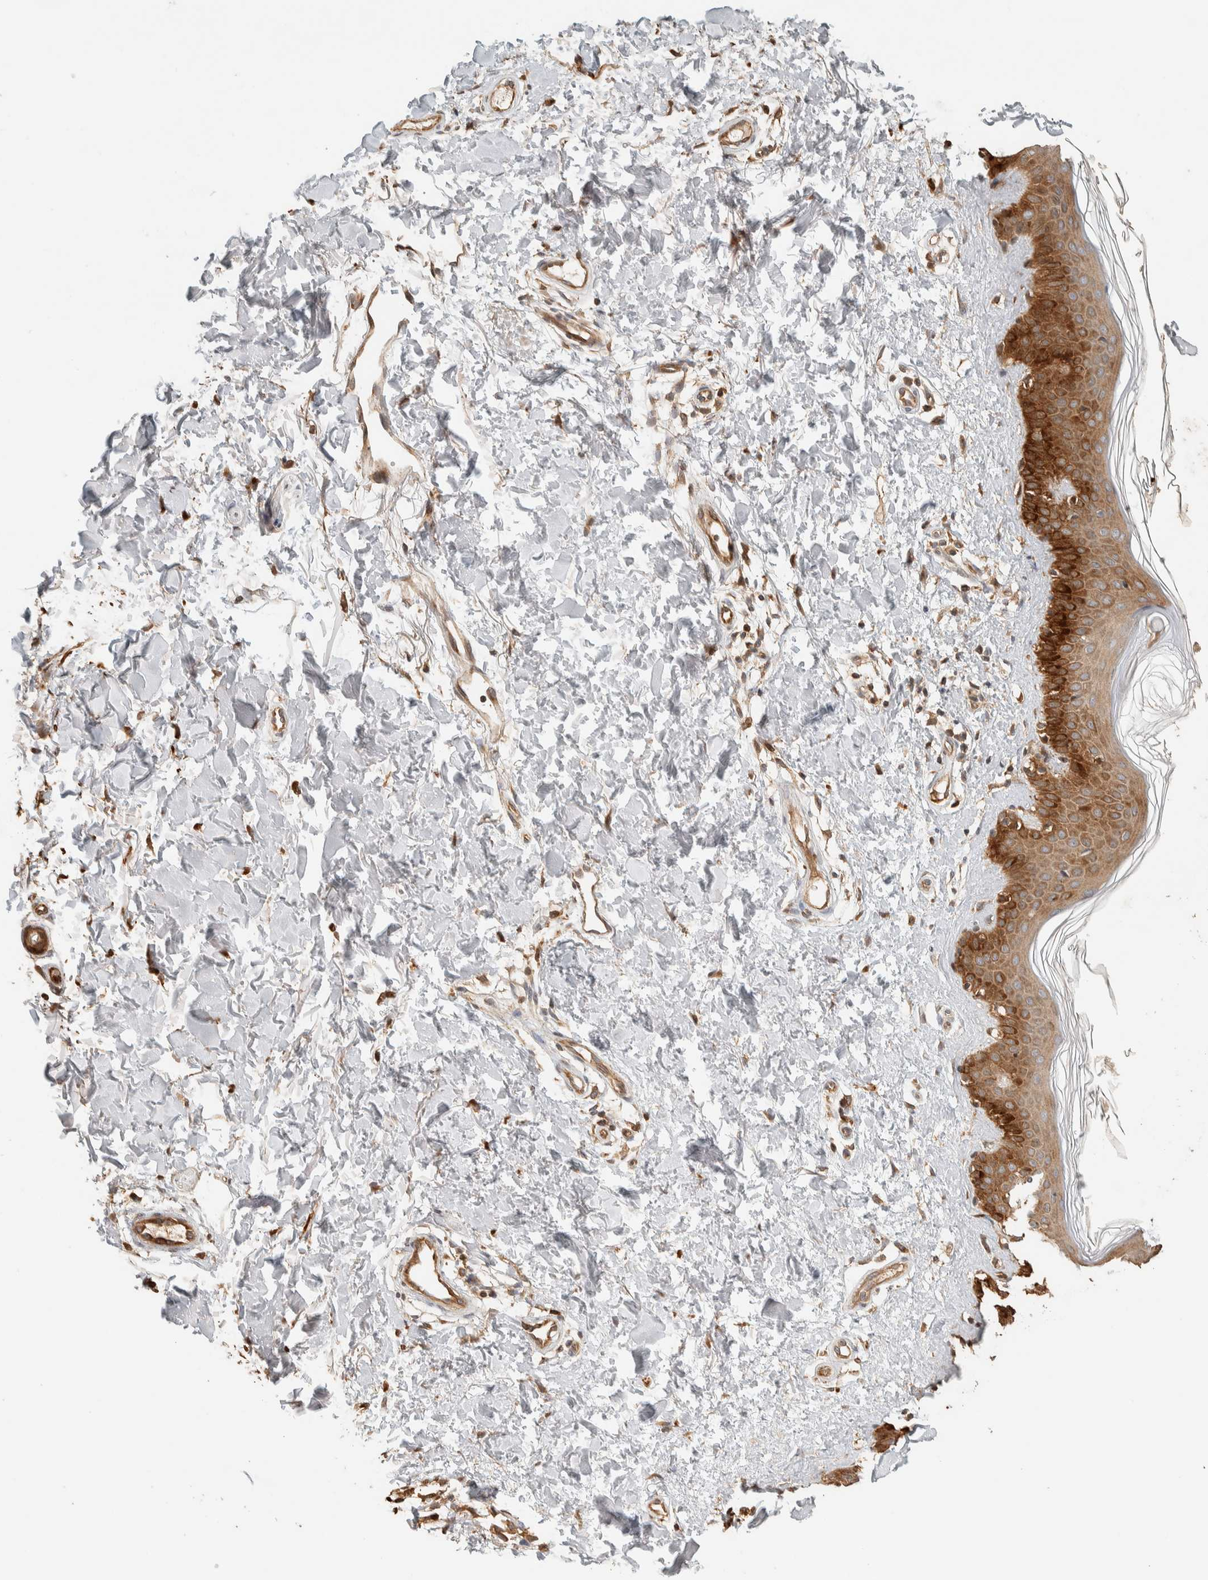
{"staining": {"intensity": "strong", "quantity": "25%-75%", "location": "cytoplasmic/membranous"}, "tissue": "skin", "cell_type": "Fibroblasts", "image_type": "normal", "snomed": [{"axis": "morphology", "description": "Normal tissue, NOS"}, {"axis": "topography", "description": "Skin"}], "caption": "Strong cytoplasmic/membranous protein positivity is appreciated in approximately 25%-75% of fibroblasts in skin. The staining was performed using DAB (3,3'-diaminobenzidine) to visualize the protein expression in brown, while the nuclei were stained in blue with hematoxylin (Magnification: 20x).", "gene": "EXOC7", "patient": {"sex": "male", "age": 67}}